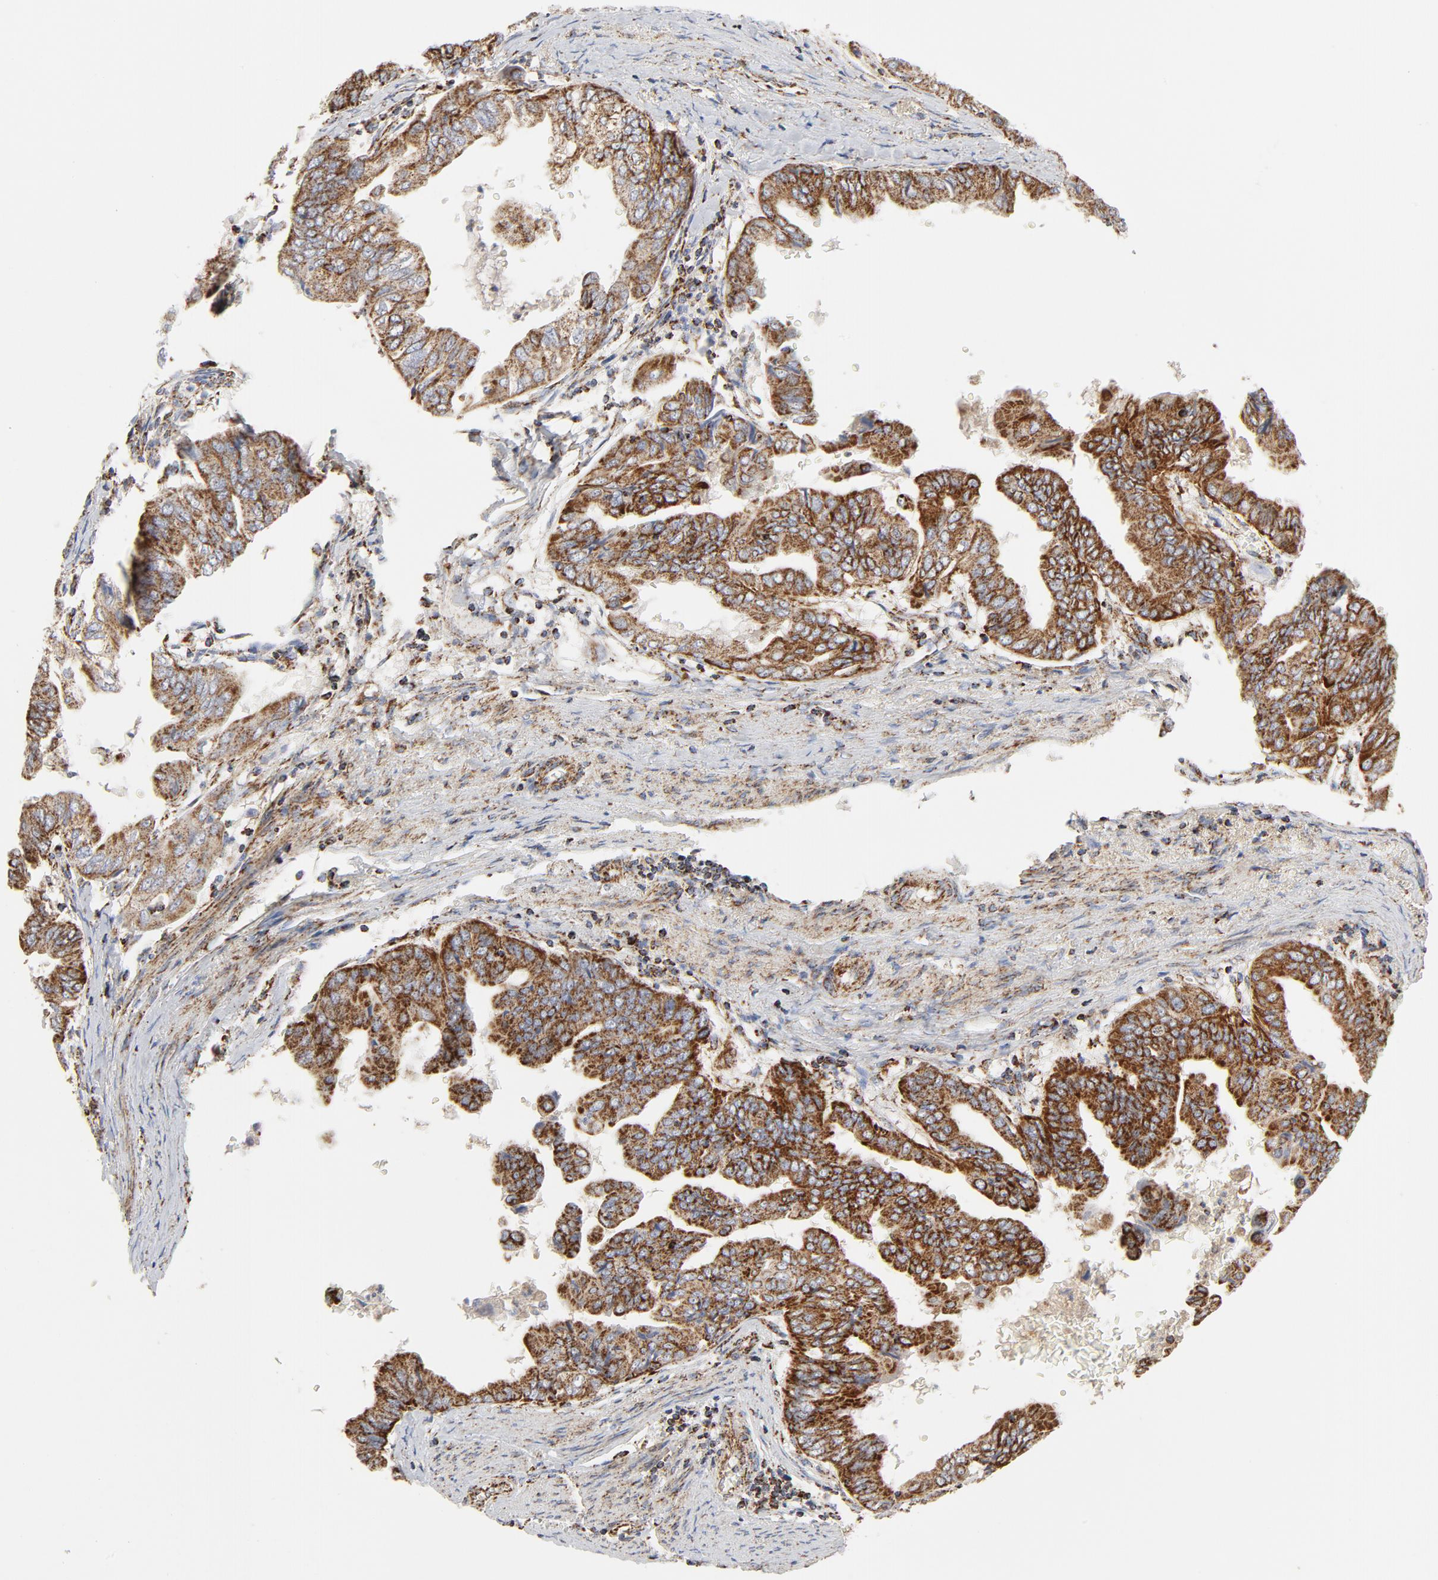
{"staining": {"intensity": "strong", "quantity": ">75%", "location": "cytoplasmic/membranous"}, "tissue": "stomach cancer", "cell_type": "Tumor cells", "image_type": "cancer", "snomed": [{"axis": "morphology", "description": "Adenocarcinoma, NOS"}, {"axis": "topography", "description": "Stomach, upper"}], "caption": "An IHC histopathology image of tumor tissue is shown. Protein staining in brown labels strong cytoplasmic/membranous positivity in adenocarcinoma (stomach) within tumor cells.", "gene": "PCNX4", "patient": {"sex": "male", "age": 80}}